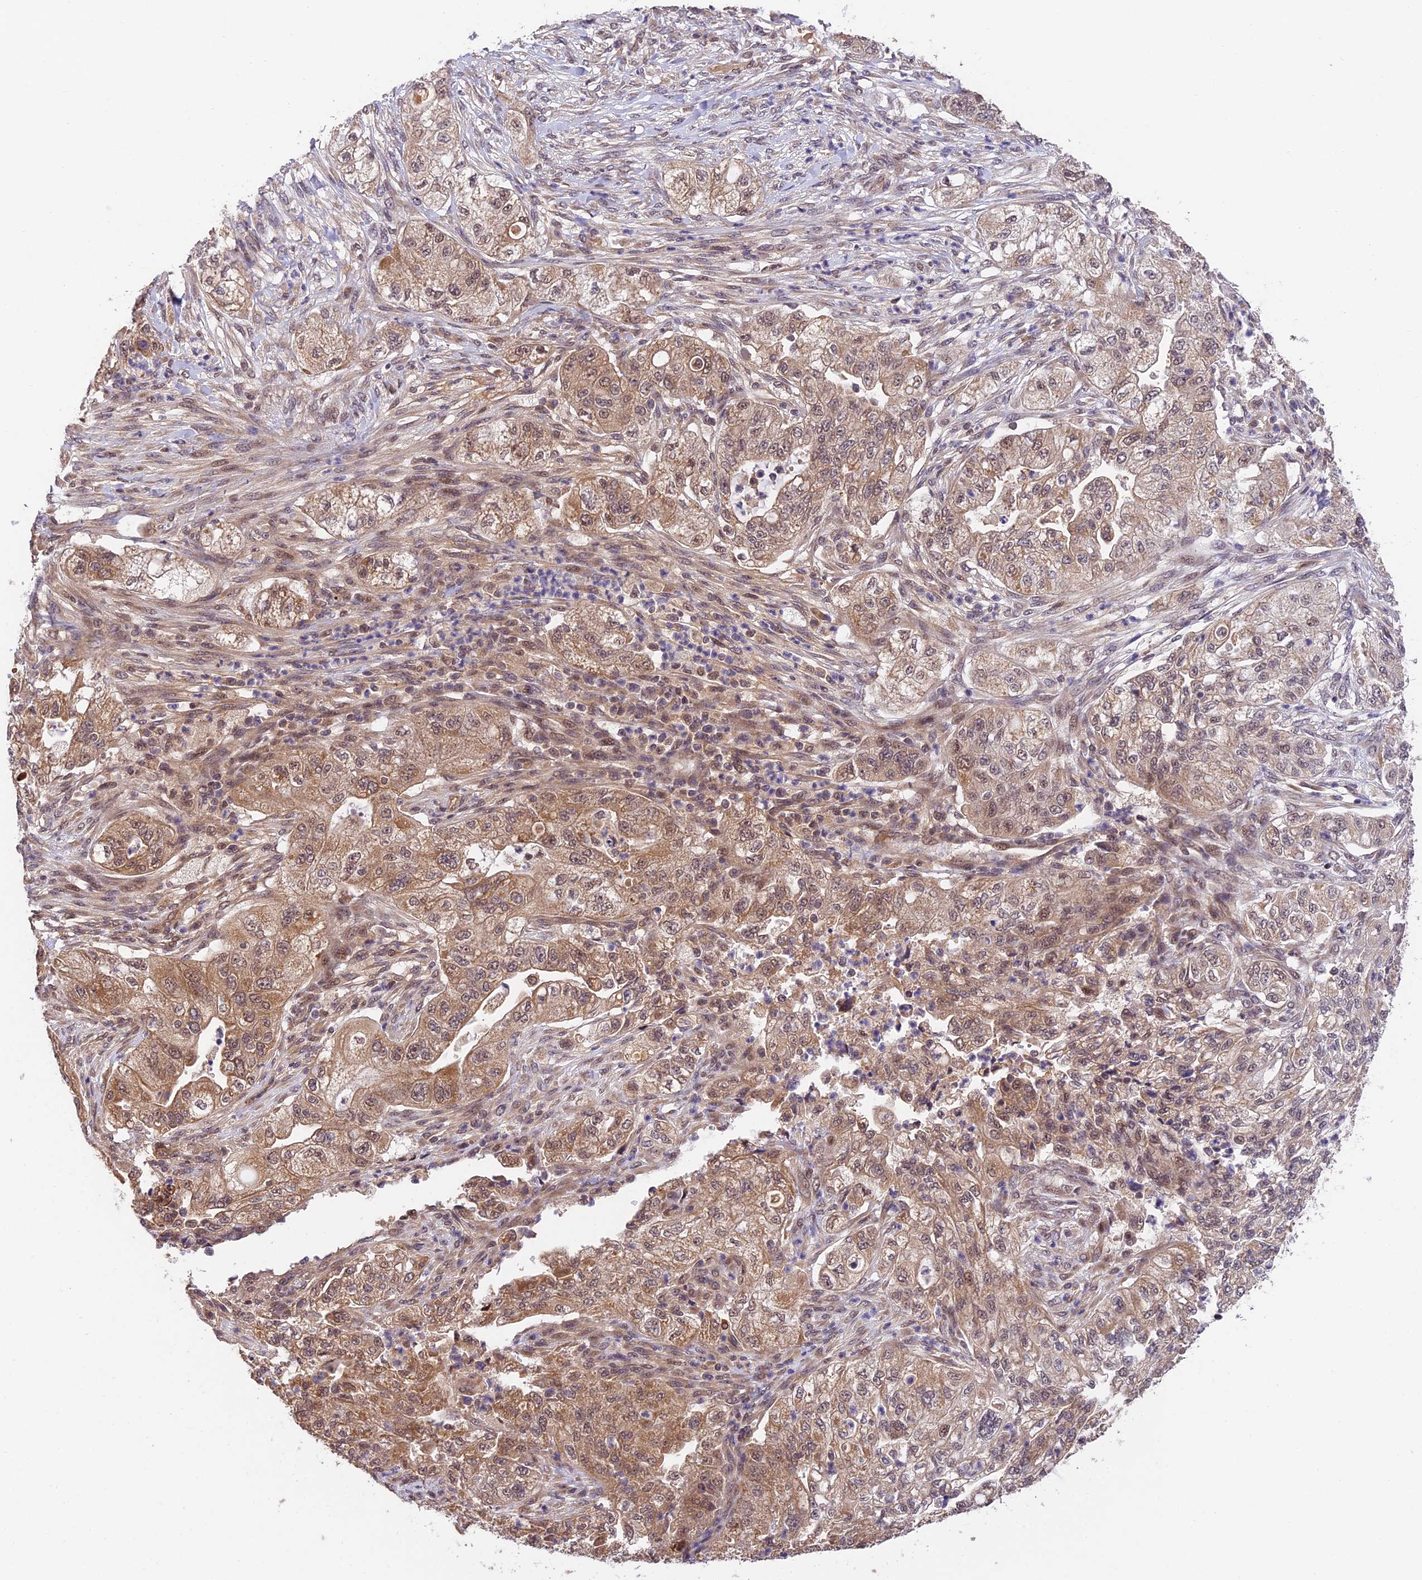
{"staining": {"intensity": "moderate", "quantity": "25%-75%", "location": "cytoplasmic/membranous"}, "tissue": "pancreatic cancer", "cell_type": "Tumor cells", "image_type": "cancer", "snomed": [{"axis": "morphology", "description": "Adenocarcinoma, NOS"}, {"axis": "topography", "description": "Pancreas"}], "caption": "Brown immunohistochemical staining in pancreatic adenocarcinoma exhibits moderate cytoplasmic/membranous expression in approximately 25%-75% of tumor cells.", "gene": "MNS1", "patient": {"sex": "female", "age": 78}}